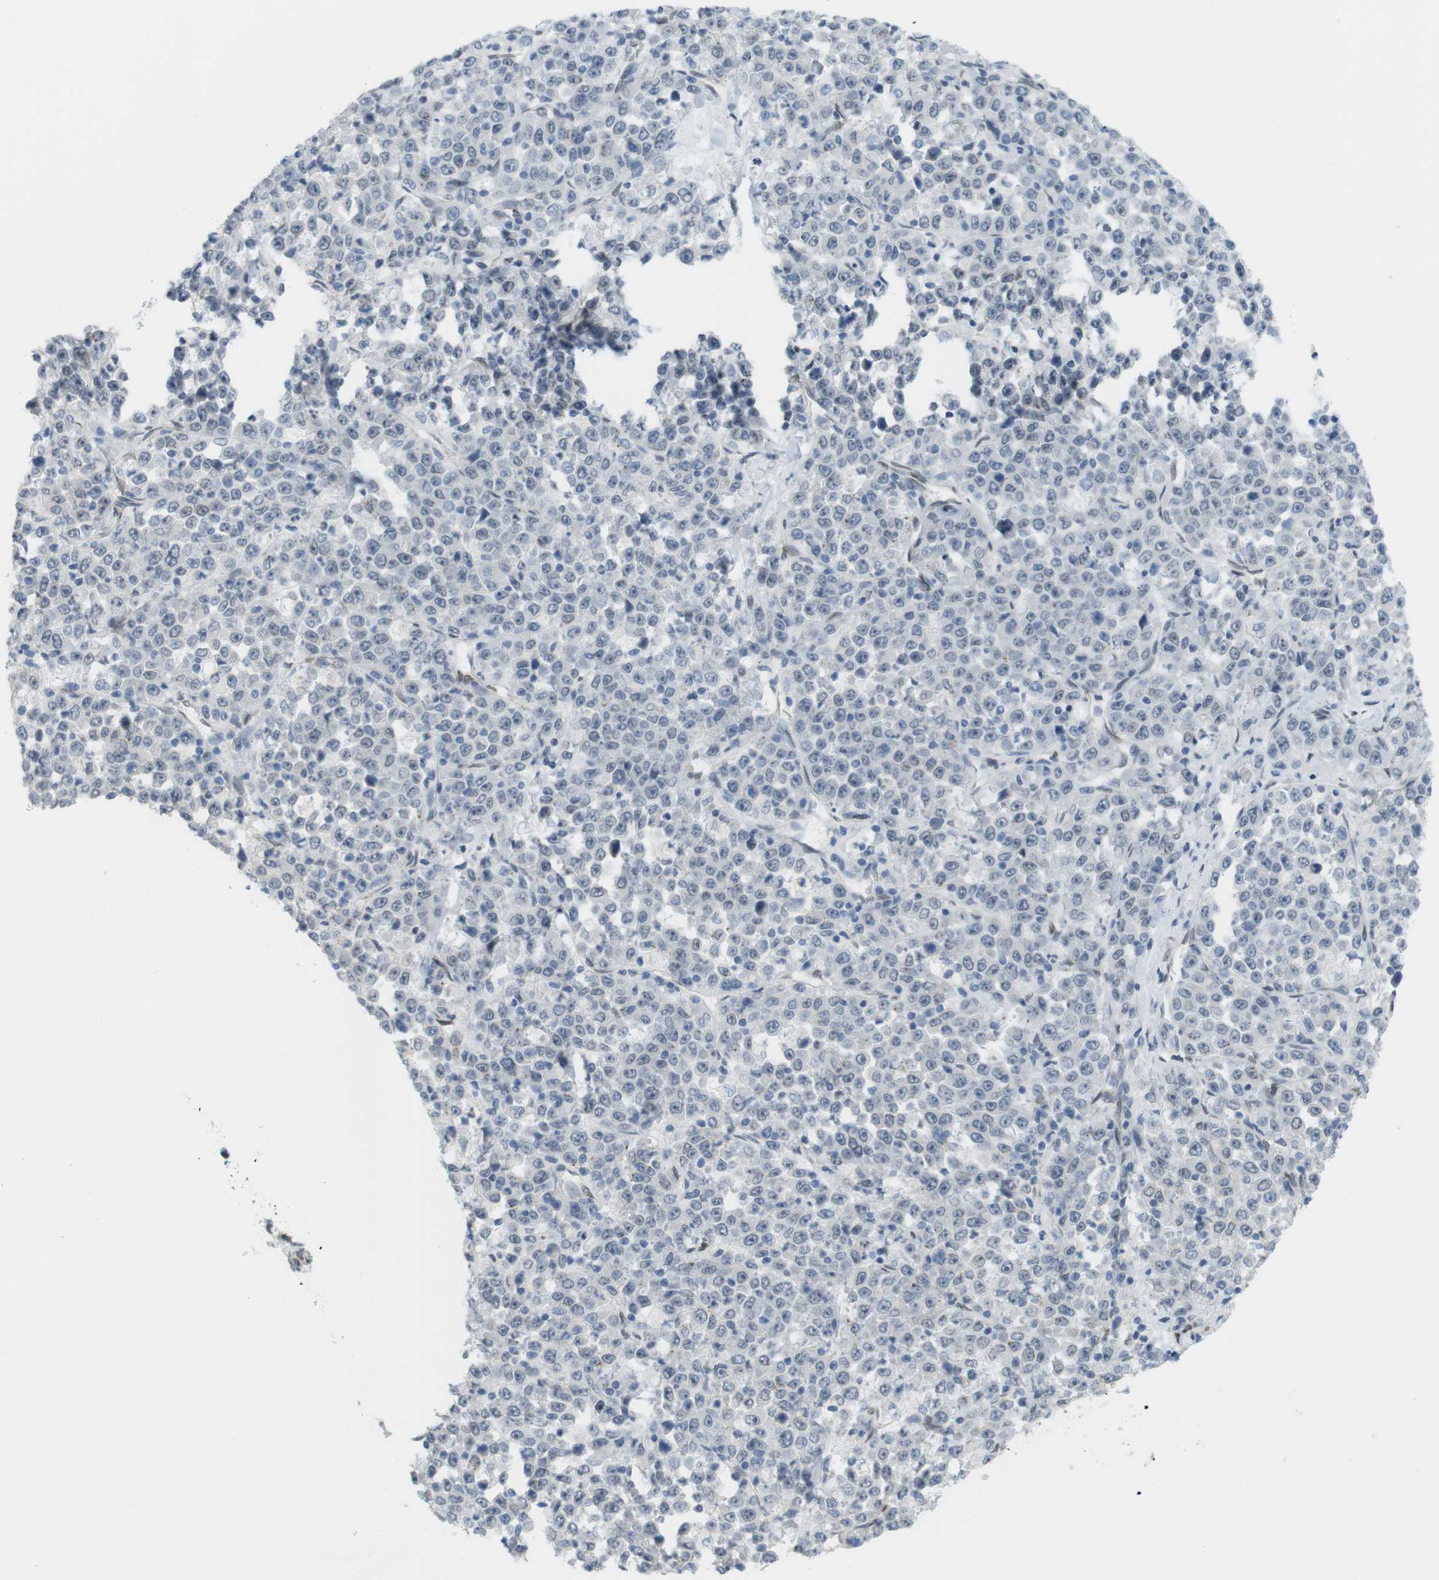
{"staining": {"intensity": "negative", "quantity": "none", "location": "none"}, "tissue": "stomach cancer", "cell_type": "Tumor cells", "image_type": "cancer", "snomed": [{"axis": "morphology", "description": "Normal tissue, NOS"}, {"axis": "morphology", "description": "Adenocarcinoma, NOS"}, {"axis": "topography", "description": "Stomach, upper"}, {"axis": "topography", "description": "Stomach"}], "caption": "This is an immunohistochemistry image of stomach cancer. There is no expression in tumor cells.", "gene": "ARL6IP6", "patient": {"sex": "male", "age": 59}}